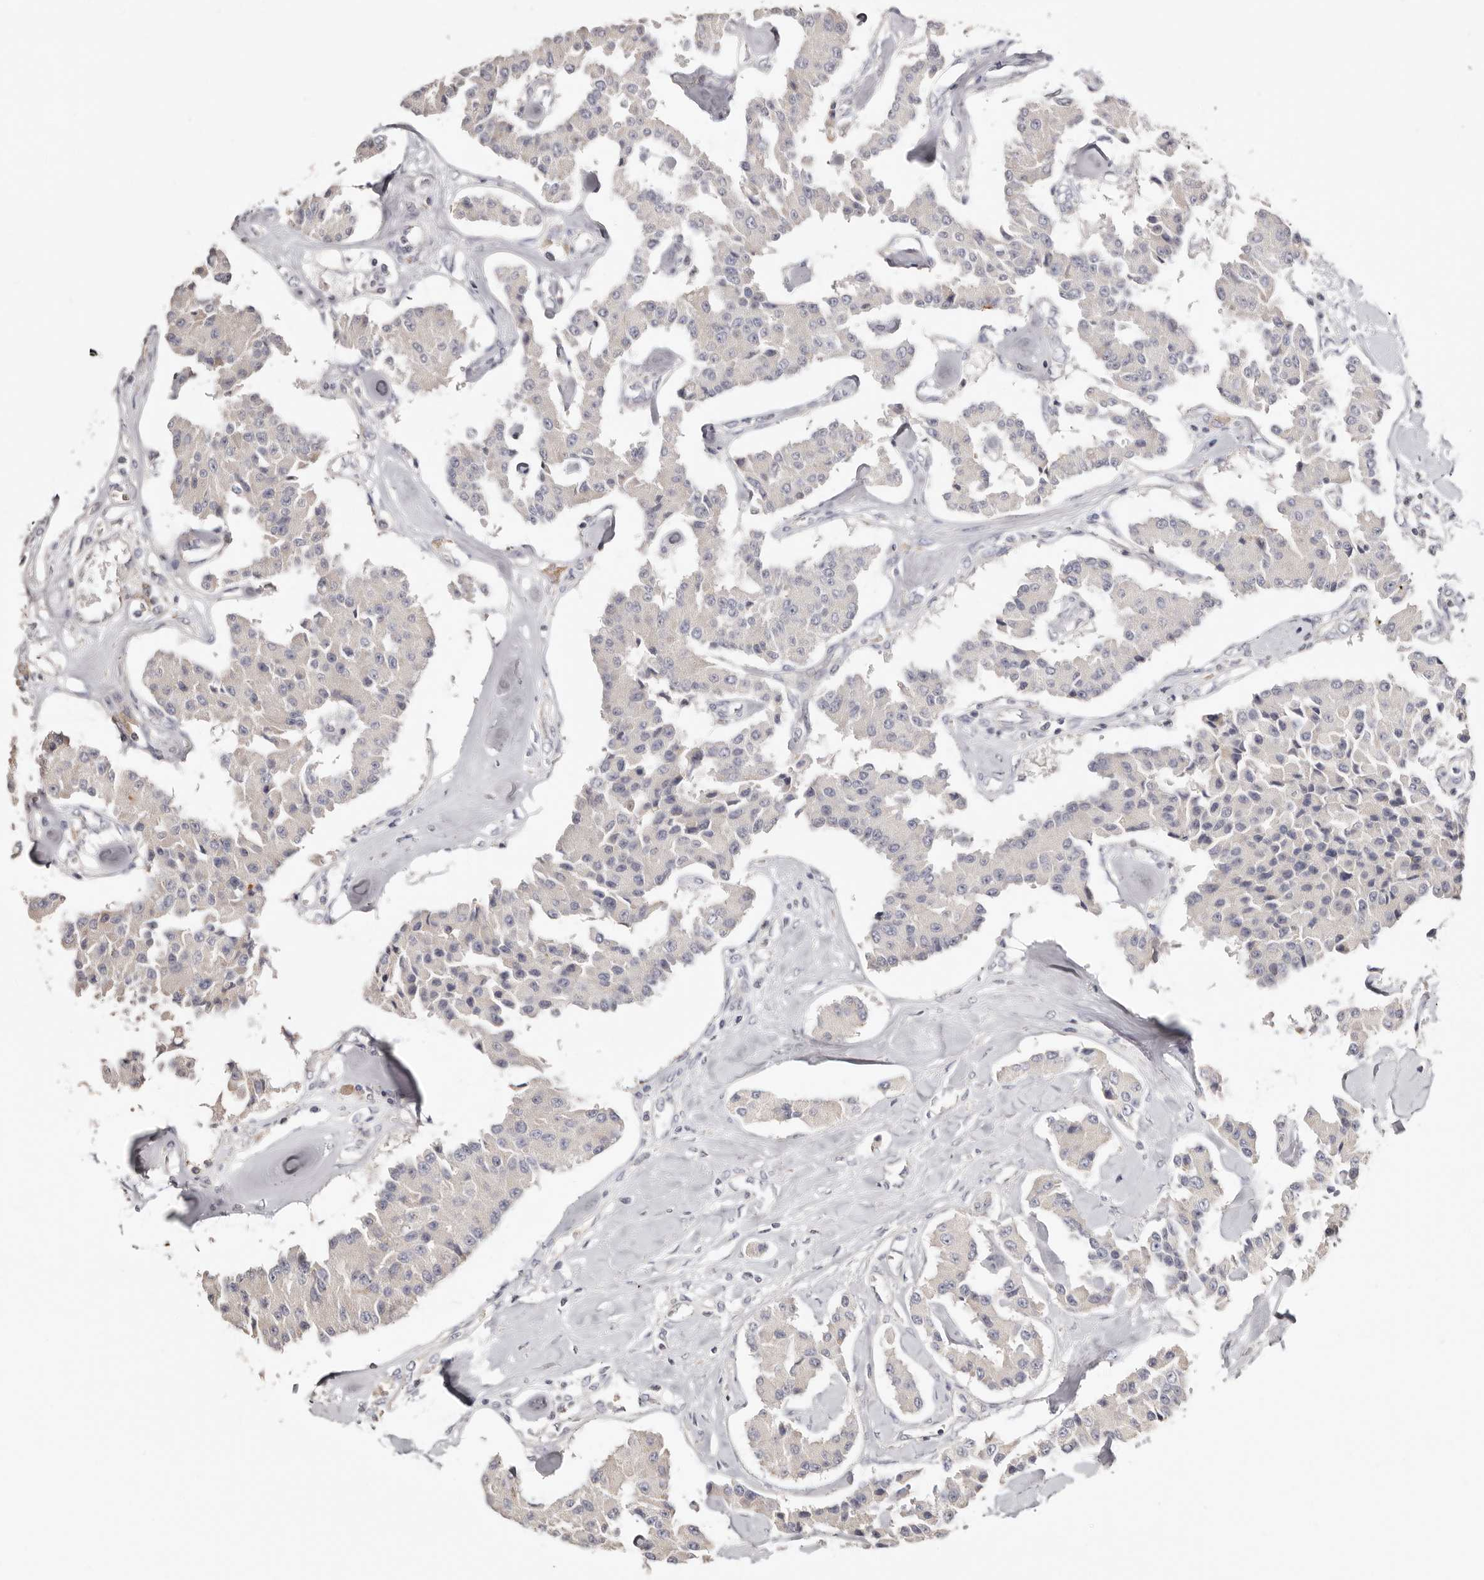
{"staining": {"intensity": "negative", "quantity": "none", "location": "none"}, "tissue": "carcinoid", "cell_type": "Tumor cells", "image_type": "cancer", "snomed": [{"axis": "morphology", "description": "Carcinoid, malignant, NOS"}, {"axis": "topography", "description": "Pancreas"}], "caption": "DAB (3,3'-diaminobenzidine) immunohistochemical staining of carcinoid demonstrates no significant positivity in tumor cells.", "gene": "S100A14", "patient": {"sex": "male", "age": 41}}